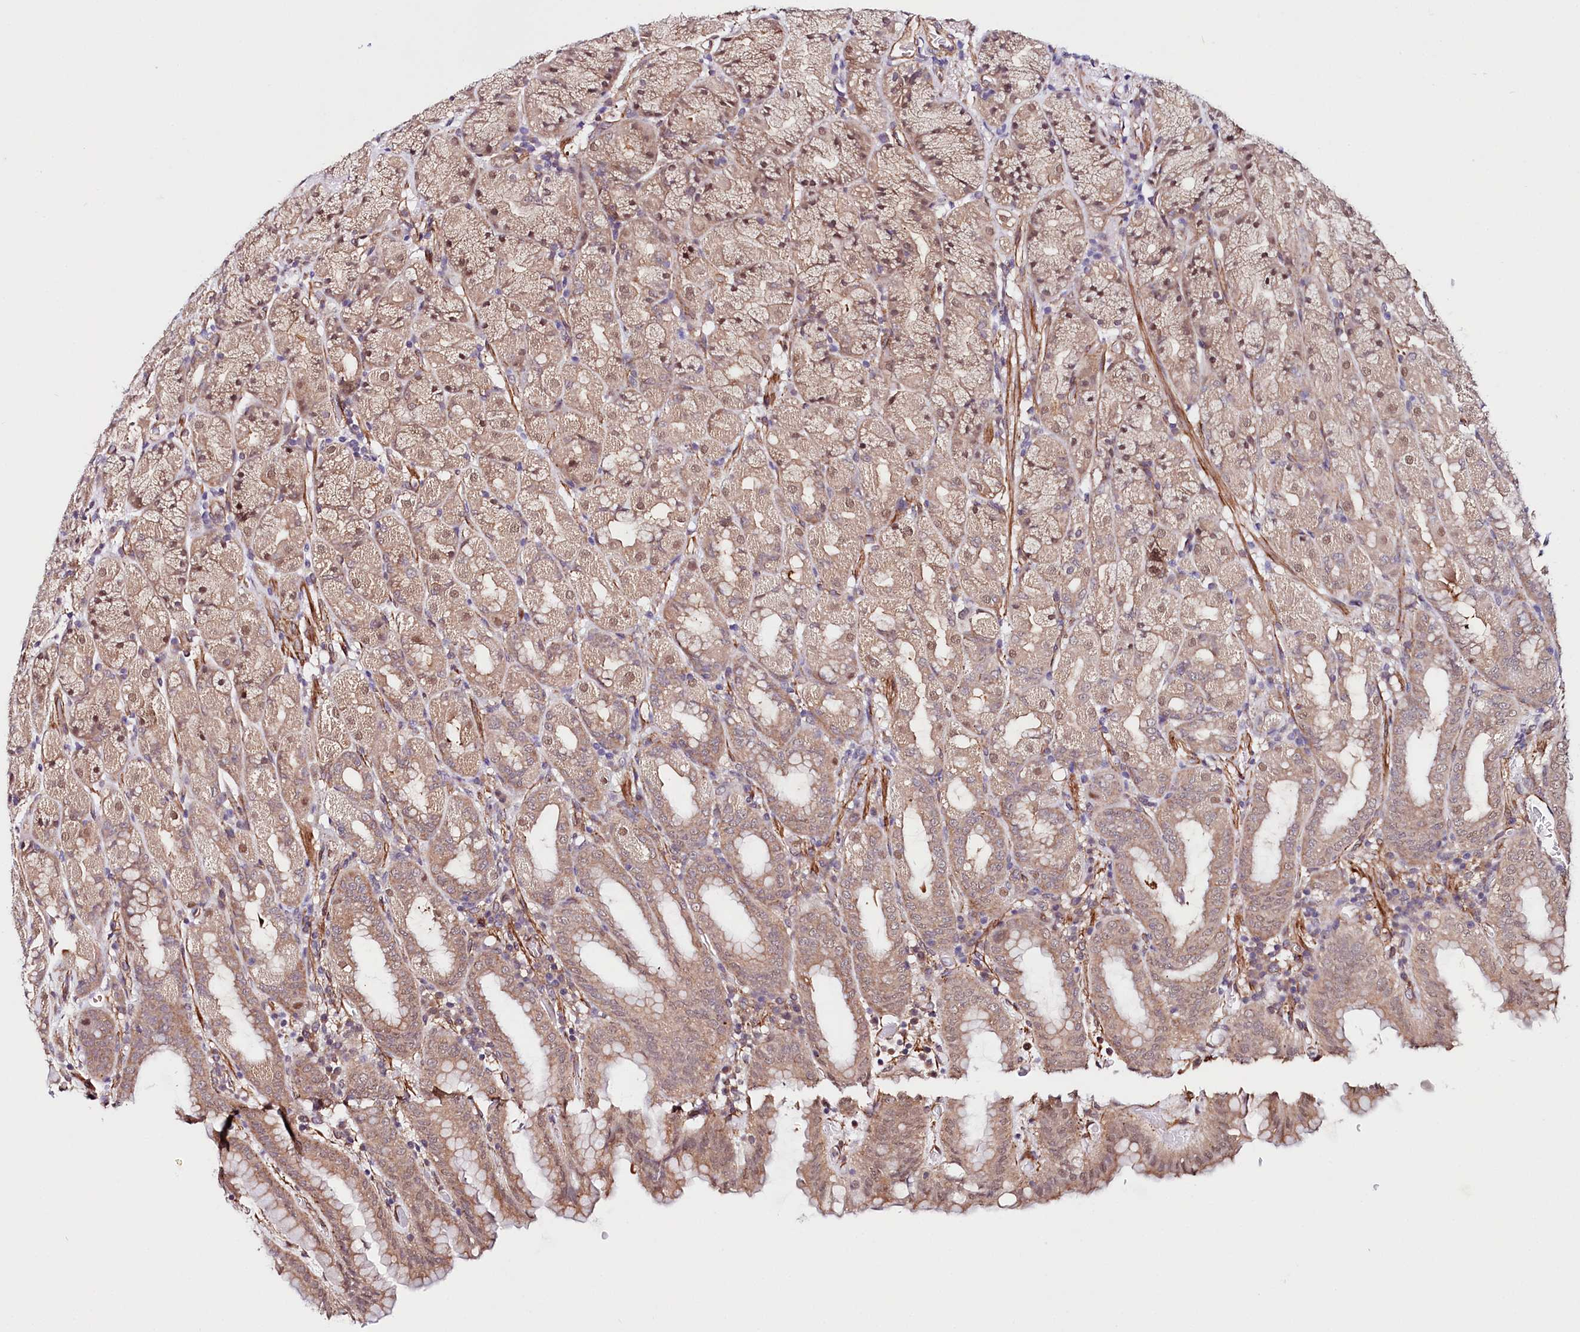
{"staining": {"intensity": "moderate", "quantity": ">75%", "location": "cytoplasmic/membranous,nuclear"}, "tissue": "stomach", "cell_type": "Glandular cells", "image_type": "normal", "snomed": [{"axis": "morphology", "description": "Normal tissue, NOS"}, {"axis": "topography", "description": "Stomach, upper"}], "caption": "Protein staining by IHC reveals moderate cytoplasmic/membranous,nuclear expression in about >75% of glandular cells in normal stomach. (DAB IHC with brightfield microscopy, high magnification).", "gene": "PPP2R5B", "patient": {"sex": "male", "age": 68}}